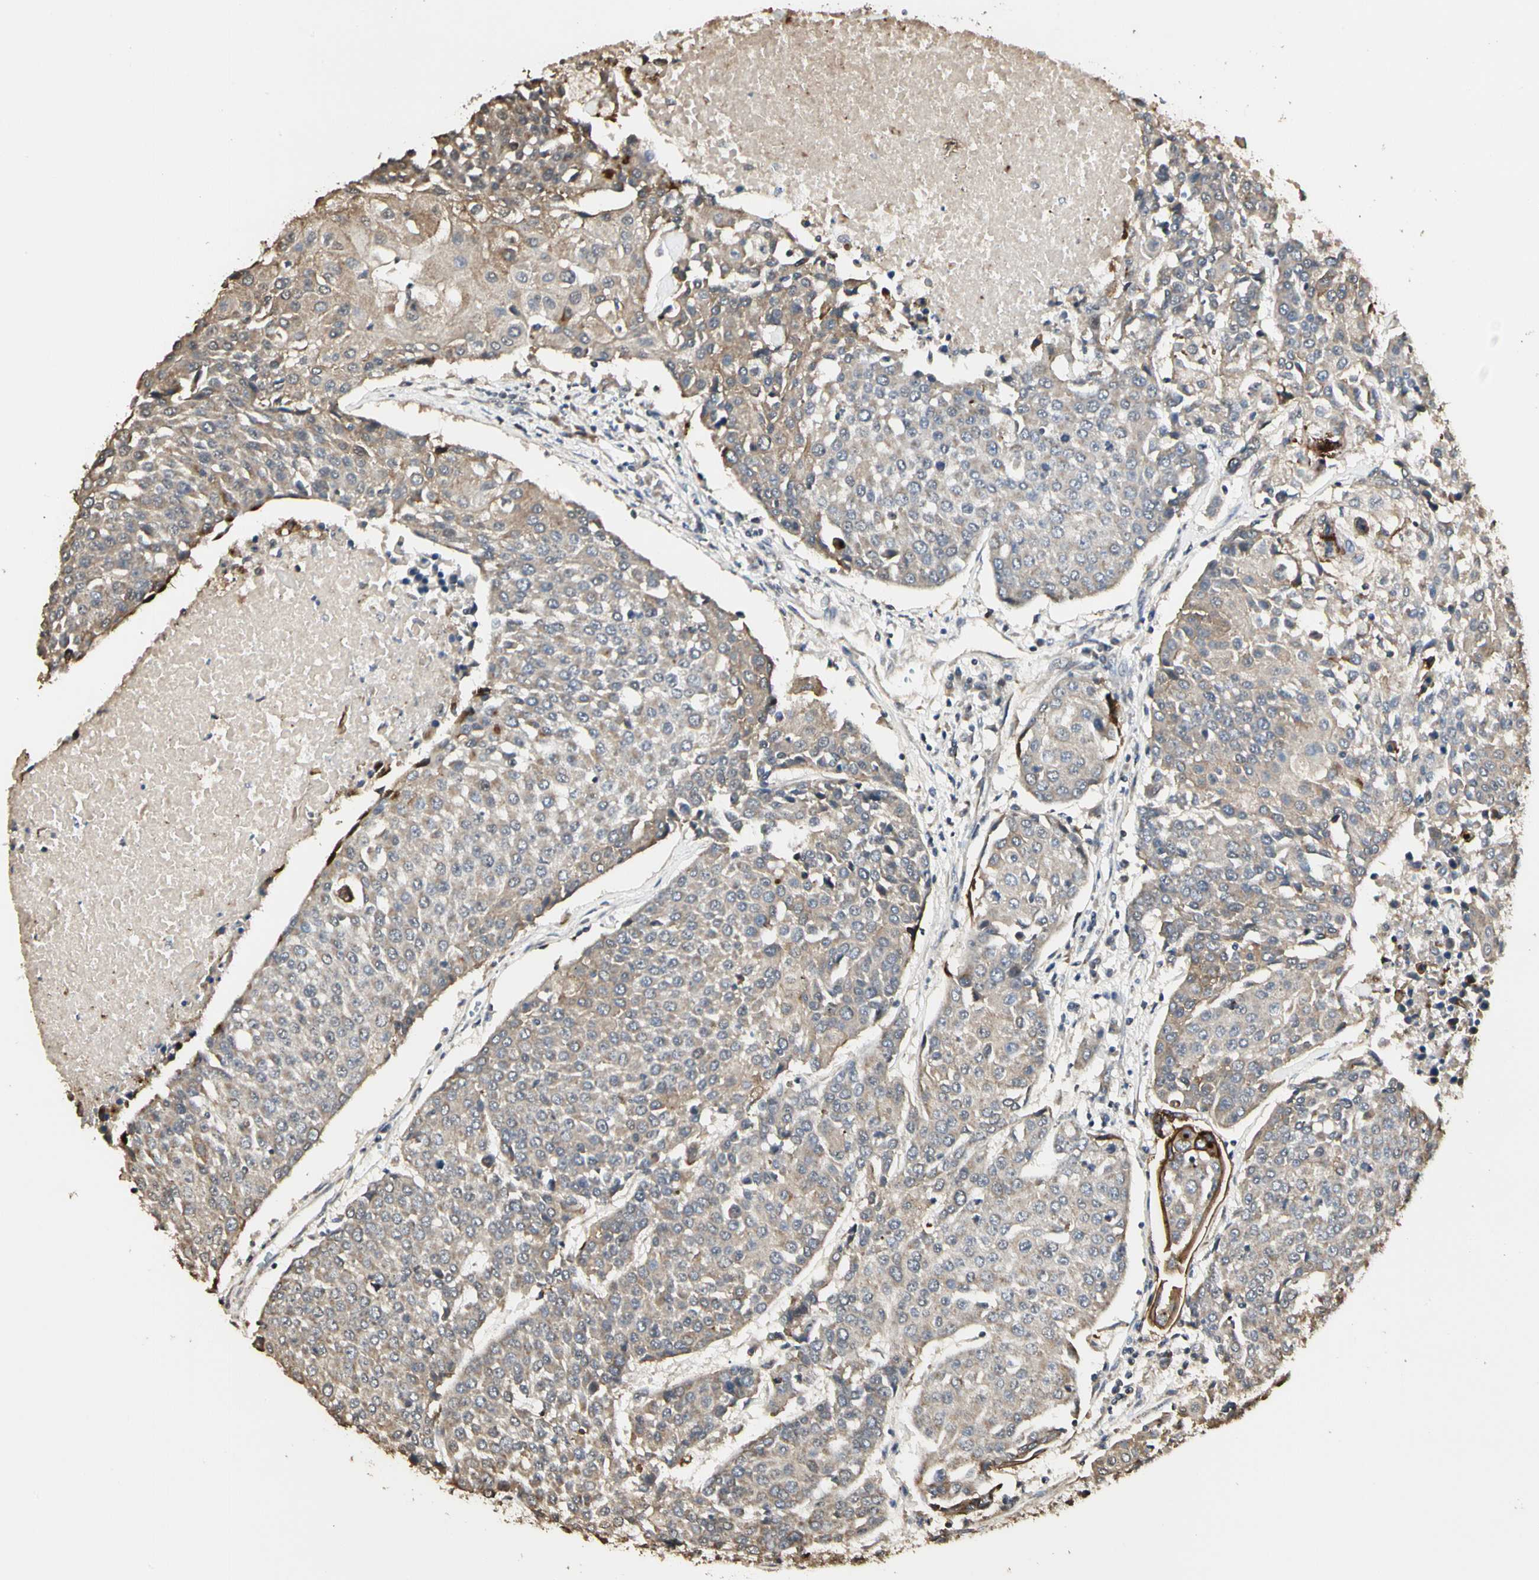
{"staining": {"intensity": "moderate", "quantity": ">75%", "location": "cytoplasmic/membranous"}, "tissue": "urothelial cancer", "cell_type": "Tumor cells", "image_type": "cancer", "snomed": [{"axis": "morphology", "description": "Urothelial carcinoma, High grade"}, {"axis": "topography", "description": "Urinary bladder"}], "caption": "Urothelial carcinoma (high-grade) tissue displays moderate cytoplasmic/membranous positivity in about >75% of tumor cells, visualized by immunohistochemistry.", "gene": "TAOK1", "patient": {"sex": "female", "age": 85}}